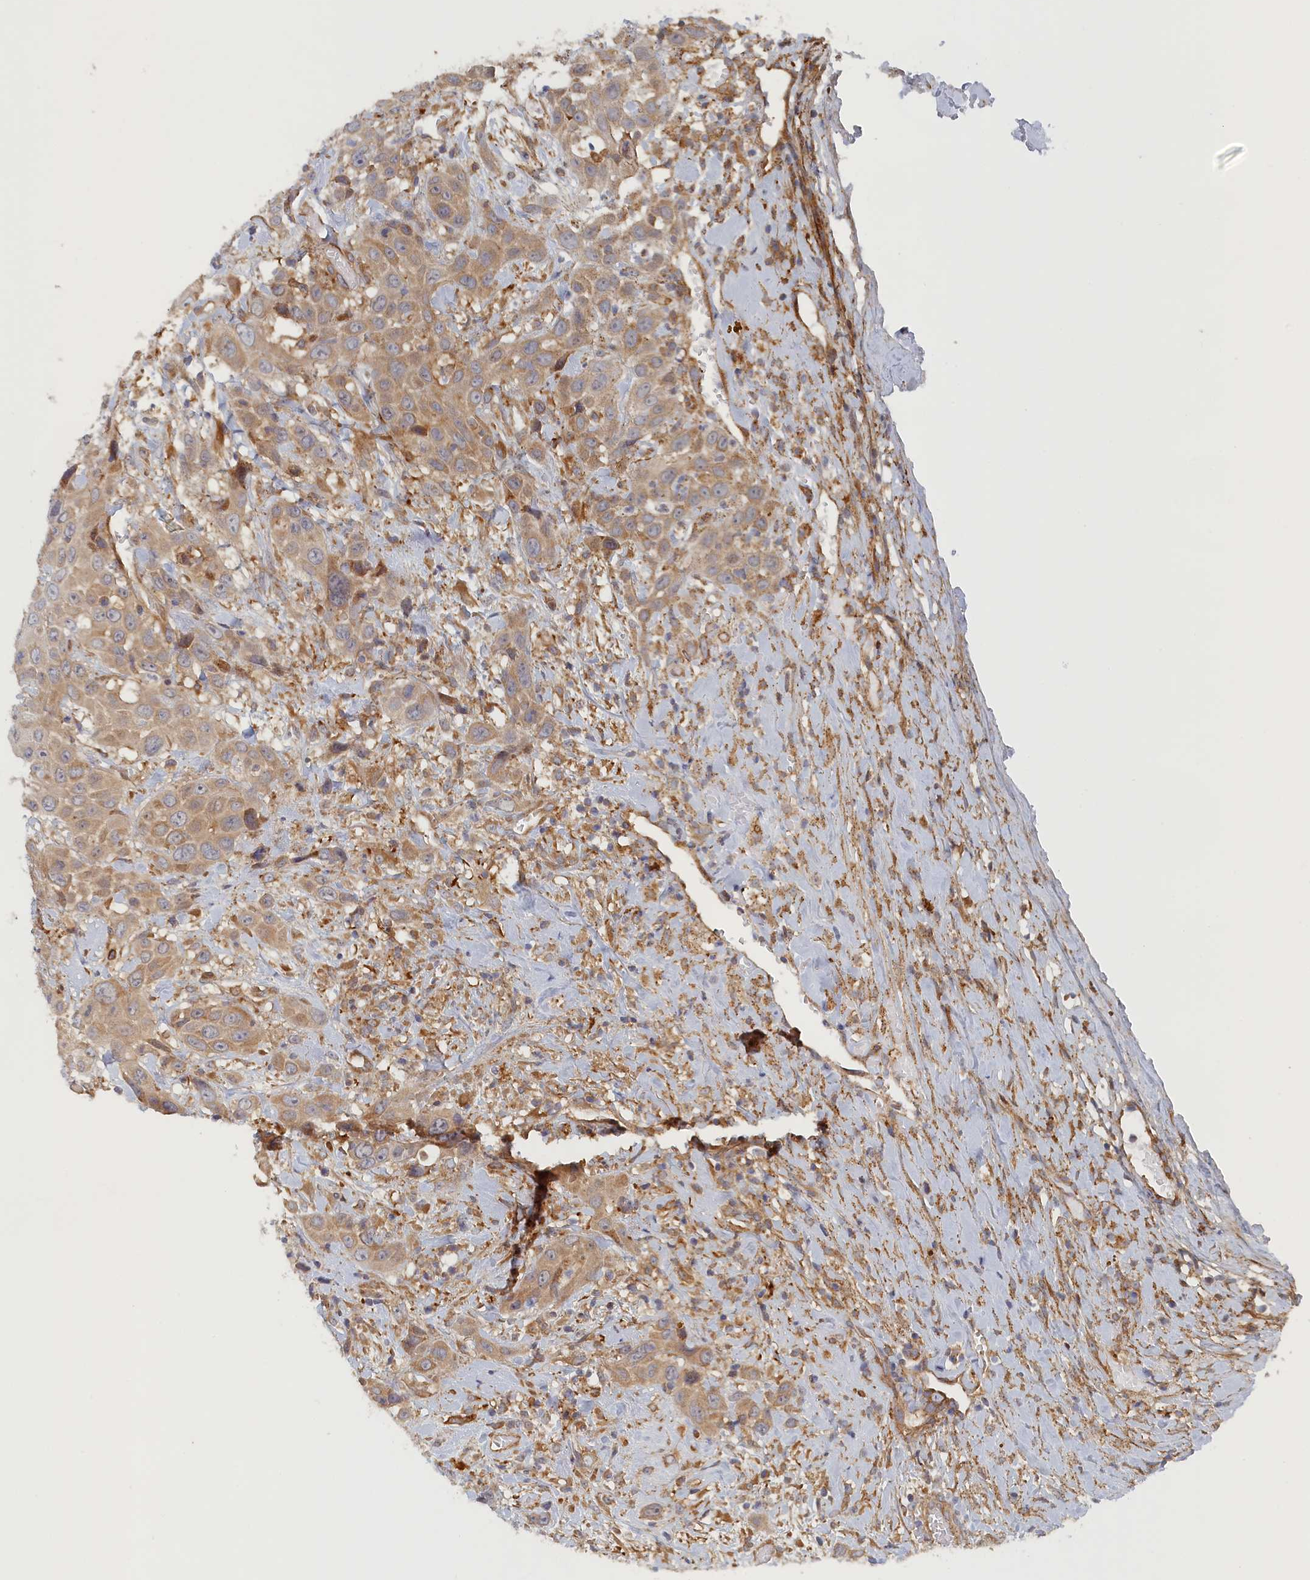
{"staining": {"intensity": "weak", "quantity": ">75%", "location": "cytoplasmic/membranous"}, "tissue": "head and neck cancer", "cell_type": "Tumor cells", "image_type": "cancer", "snomed": [{"axis": "morphology", "description": "Squamous cell carcinoma, NOS"}, {"axis": "topography", "description": "Head-Neck"}], "caption": "Brown immunohistochemical staining in human head and neck cancer (squamous cell carcinoma) reveals weak cytoplasmic/membranous staining in about >75% of tumor cells.", "gene": "TMEM196", "patient": {"sex": "male", "age": 81}}